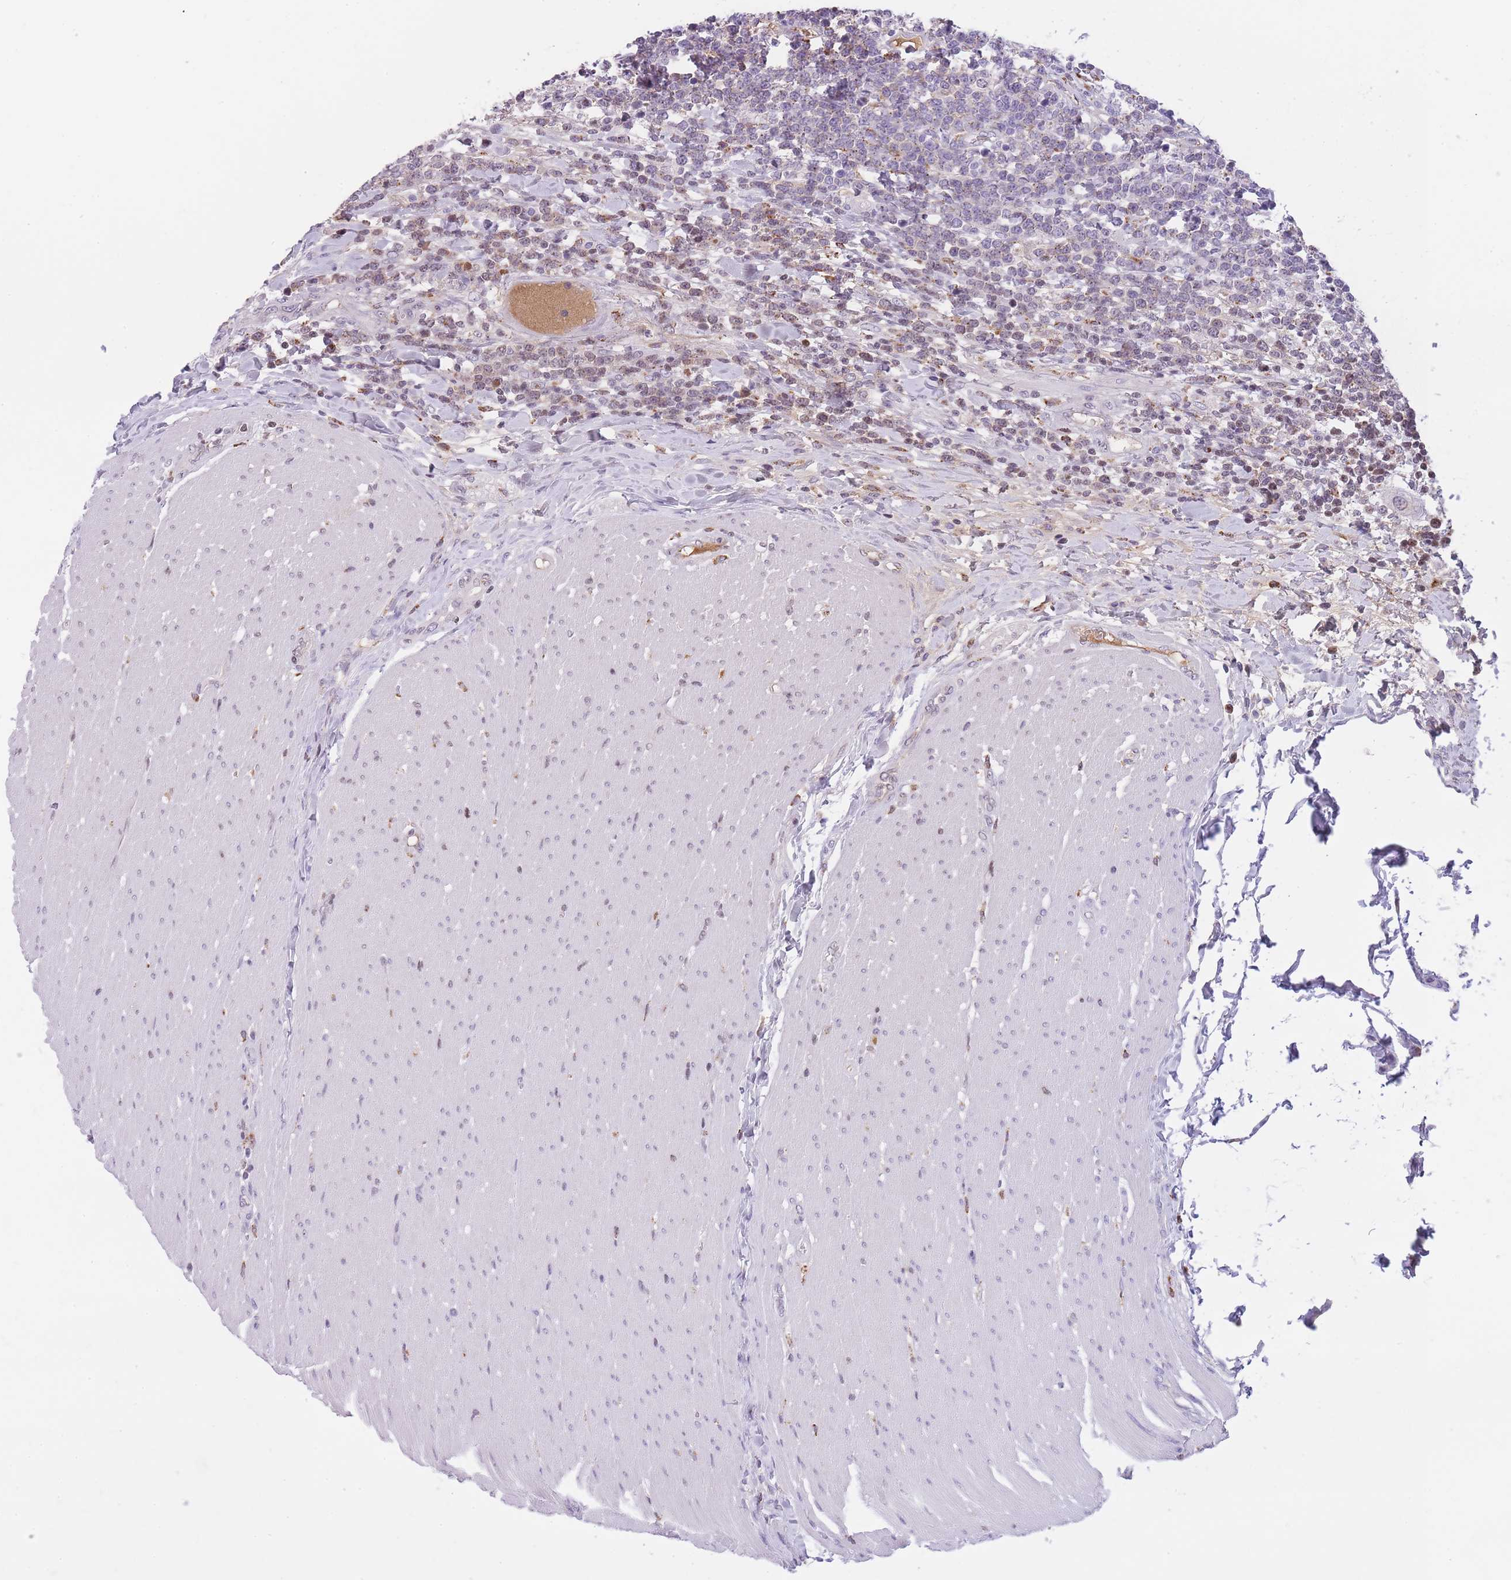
{"staining": {"intensity": "negative", "quantity": "none", "location": "none"}, "tissue": "lymphoma", "cell_type": "Tumor cells", "image_type": "cancer", "snomed": [{"axis": "morphology", "description": "Malignant lymphoma, non-Hodgkin's type, High grade"}, {"axis": "topography", "description": "Small intestine"}], "caption": "The image displays no significant staining in tumor cells of malignant lymphoma, non-Hodgkin's type (high-grade). (IHC, brightfield microscopy, high magnification).", "gene": "GNAT1", "patient": {"sex": "male", "age": 8}}